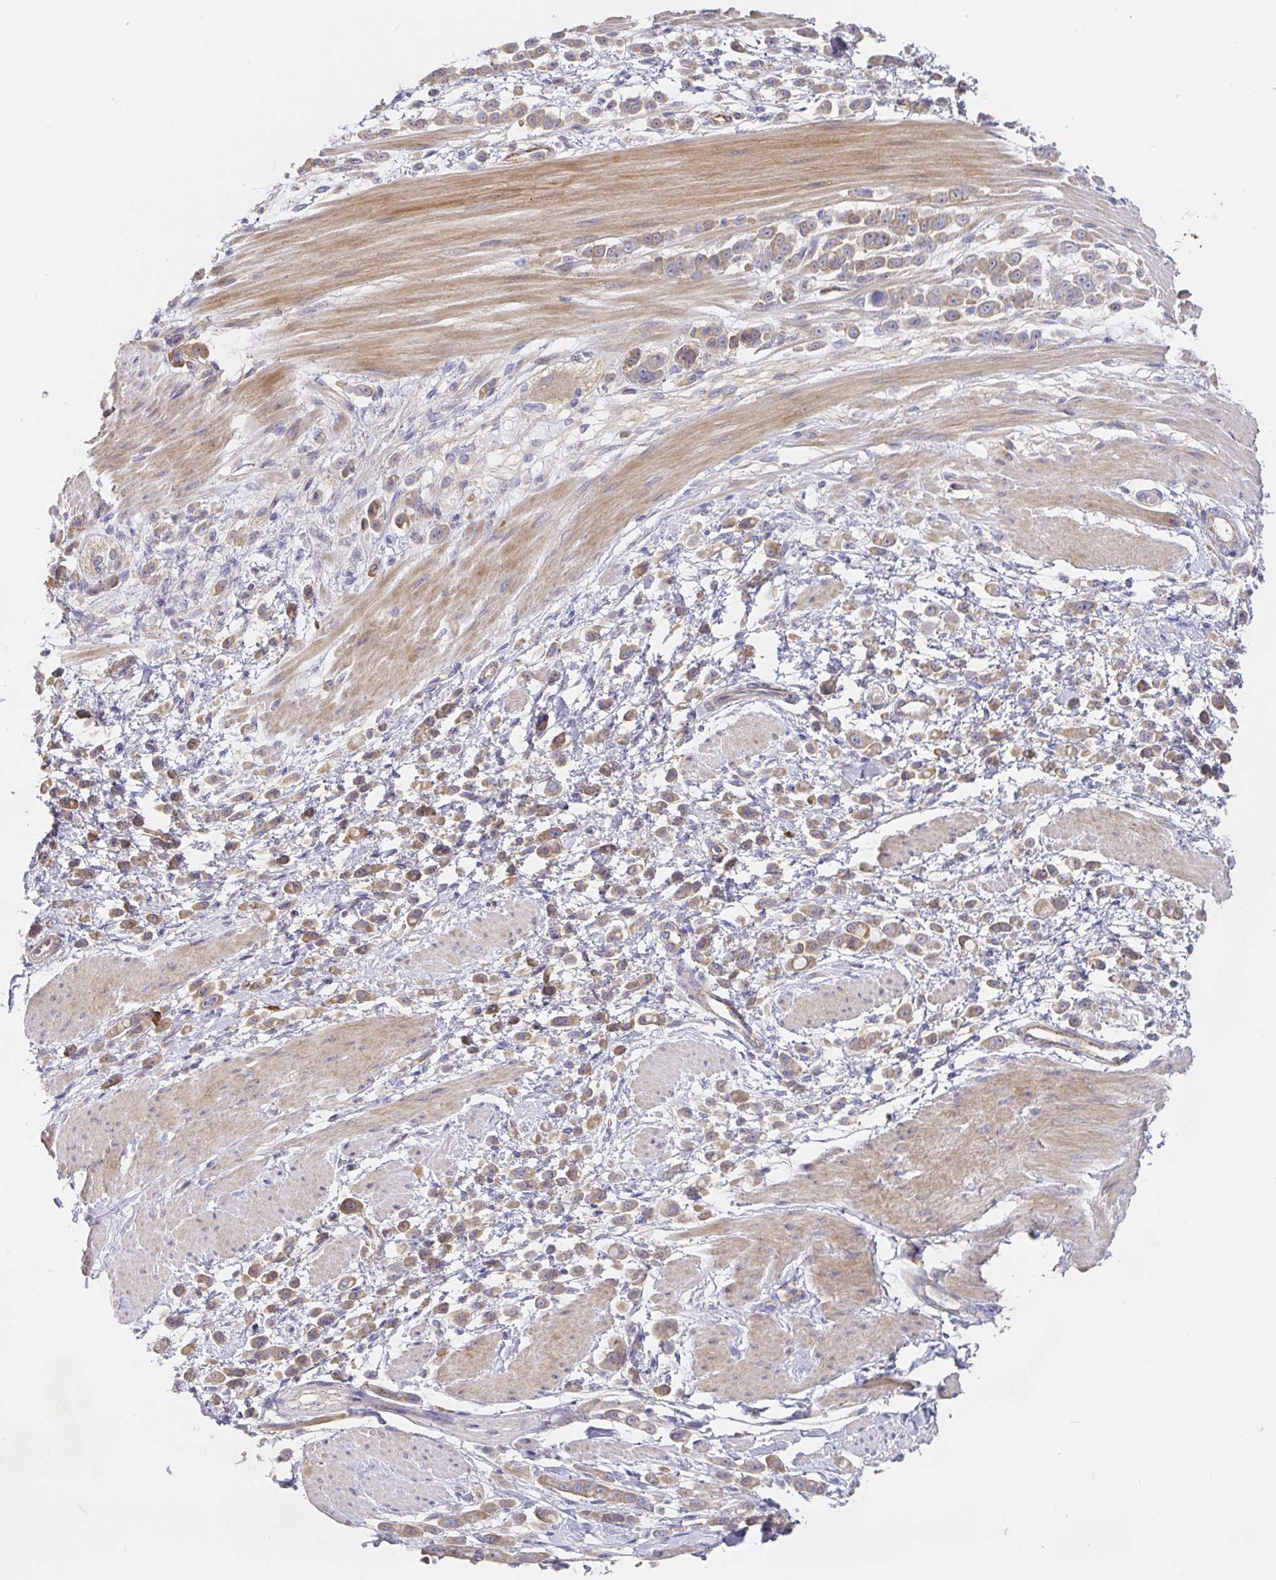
{"staining": {"intensity": "moderate", "quantity": ">75%", "location": "cytoplasmic/membranous"}, "tissue": "pancreatic cancer", "cell_type": "Tumor cells", "image_type": "cancer", "snomed": [{"axis": "morphology", "description": "Normal tissue, NOS"}, {"axis": "morphology", "description": "Adenocarcinoma, NOS"}, {"axis": "topography", "description": "Pancreas"}], "caption": "High-magnification brightfield microscopy of pancreatic adenocarcinoma stained with DAB (3,3'-diaminobenzidine) (brown) and counterstained with hematoxylin (blue). tumor cells exhibit moderate cytoplasmic/membranous staining is identified in approximately>75% of cells. (Brightfield microscopy of DAB IHC at high magnification).", "gene": "IRAK2", "patient": {"sex": "female", "age": 64}}